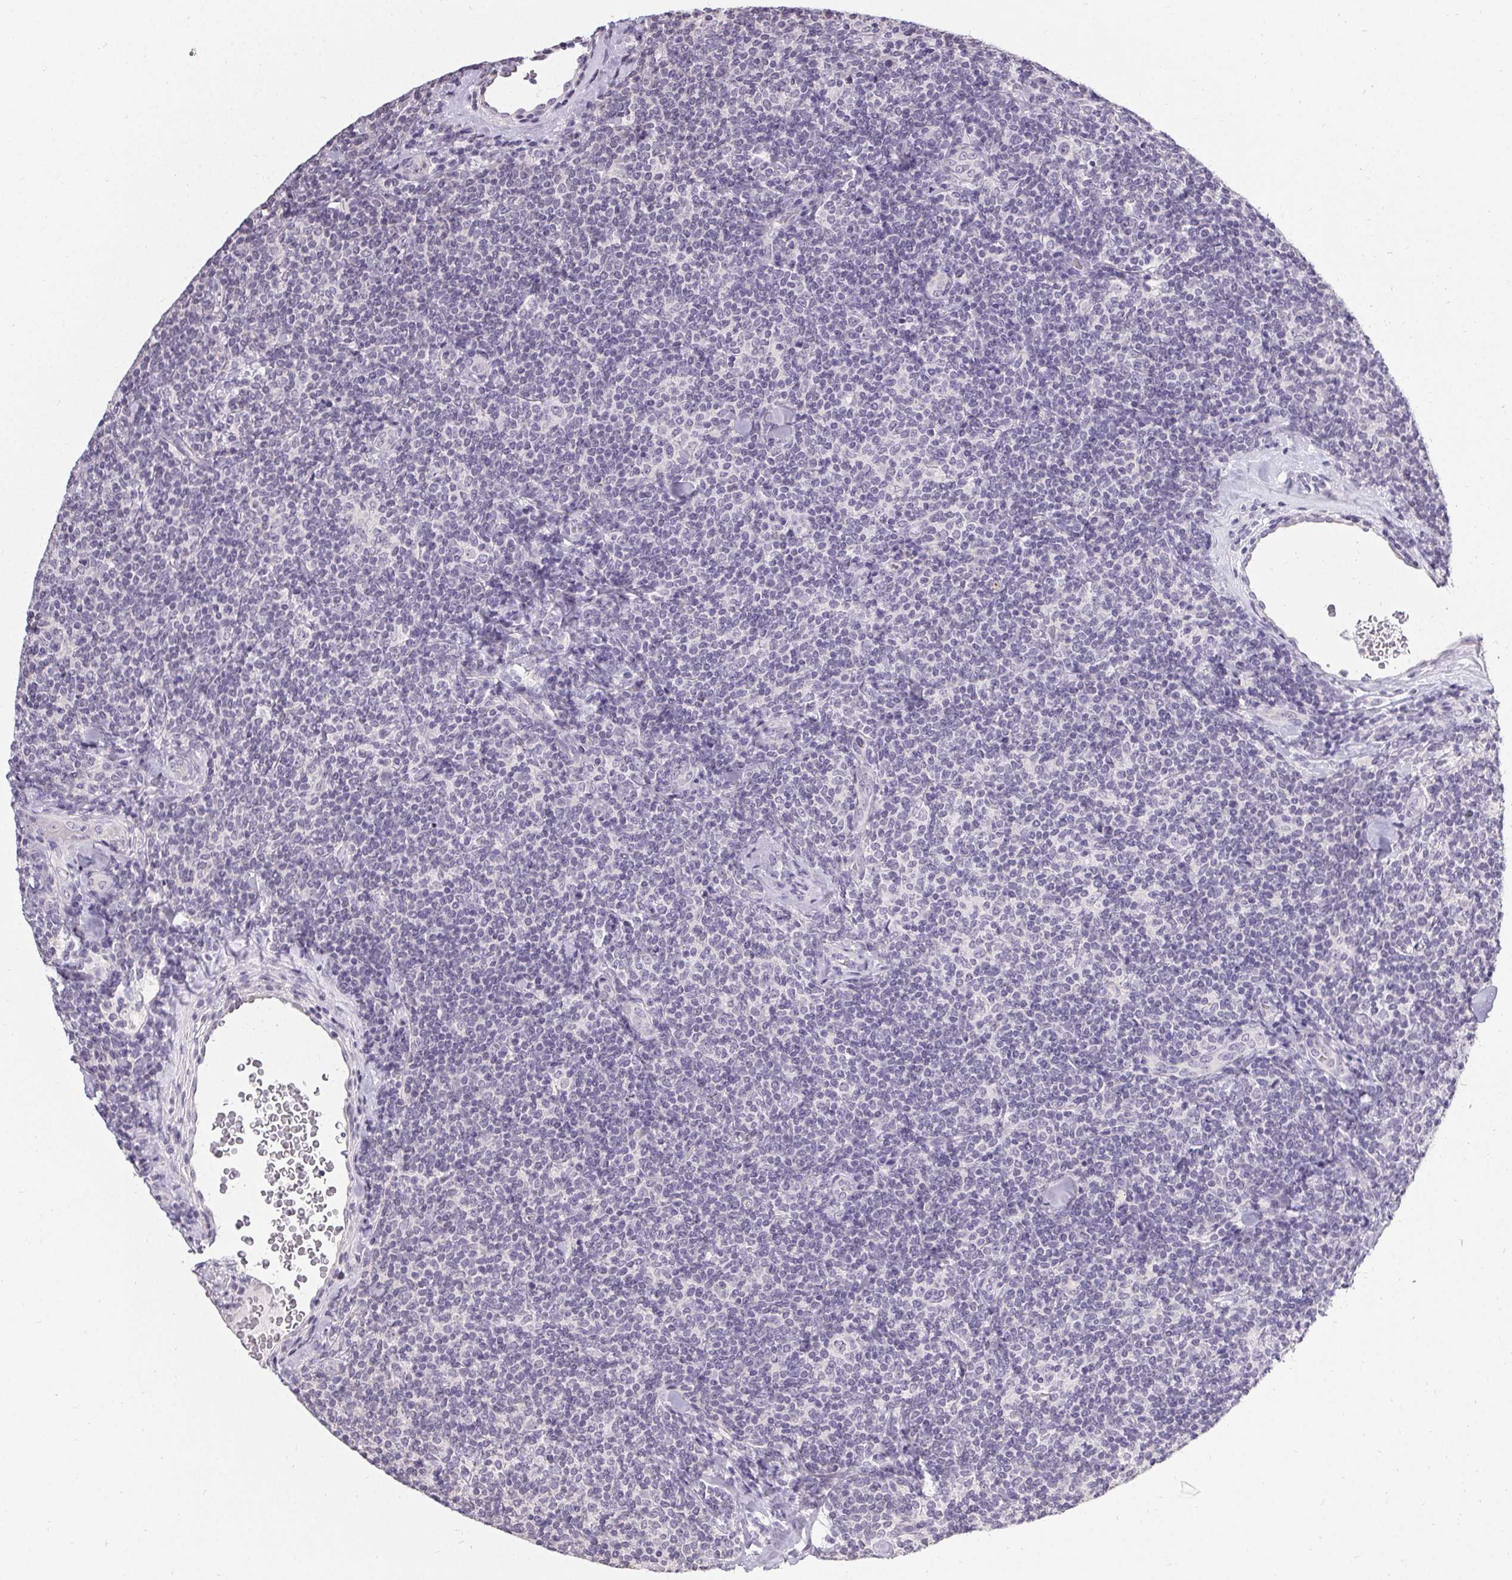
{"staining": {"intensity": "negative", "quantity": "none", "location": "none"}, "tissue": "lymphoma", "cell_type": "Tumor cells", "image_type": "cancer", "snomed": [{"axis": "morphology", "description": "Malignant lymphoma, non-Hodgkin's type, Low grade"}, {"axis": "topography", "description": "Lymph node"}], "caption": "A histopathology image of lymphoma stained for a protein displays no brown staining in tumor cells.", "gene": "PMEL", "patient": {"sex": "female", "age": 56}}